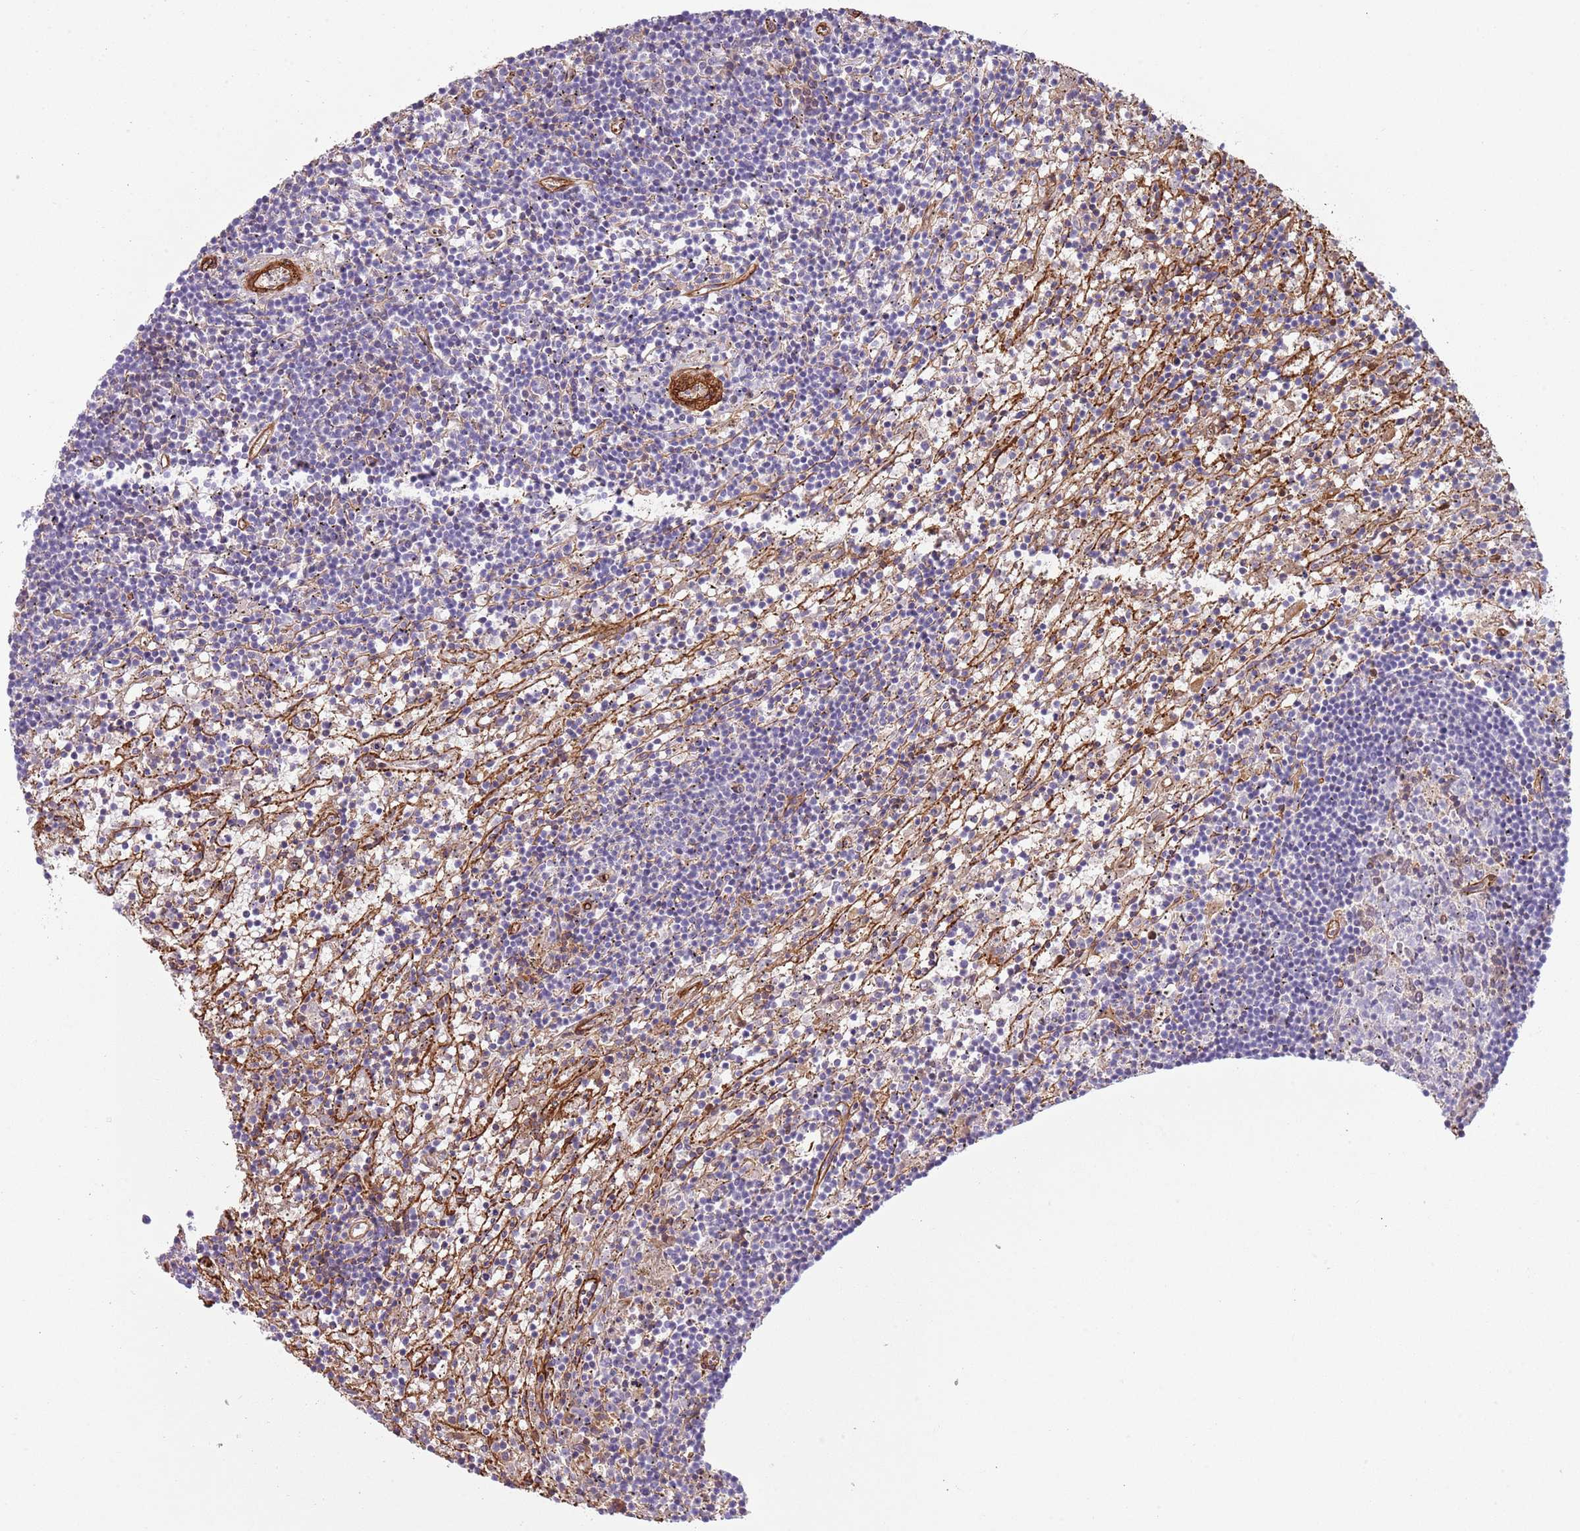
{"staining": {"intensity": "negative", "quantity": "none", "location": "none"}, "tissue": "lymphoma", "cell_type": "Tumor cells", "image_type": "cancer", "snomed": [{"axis": "morphology", "description": "Malignant lymphoma, non-Hodgkin's type, Low grade"}, {"axis": "topography", "description": "Spleen"}], "caption": "DAB immunohistochemical staining of low-grade malignant lymphoma, non-Hodgkin's type exhibits no significant expression in tumor cells.", "gene": "TINAGL1", "patient": {"sex": "male", "age": 76}}